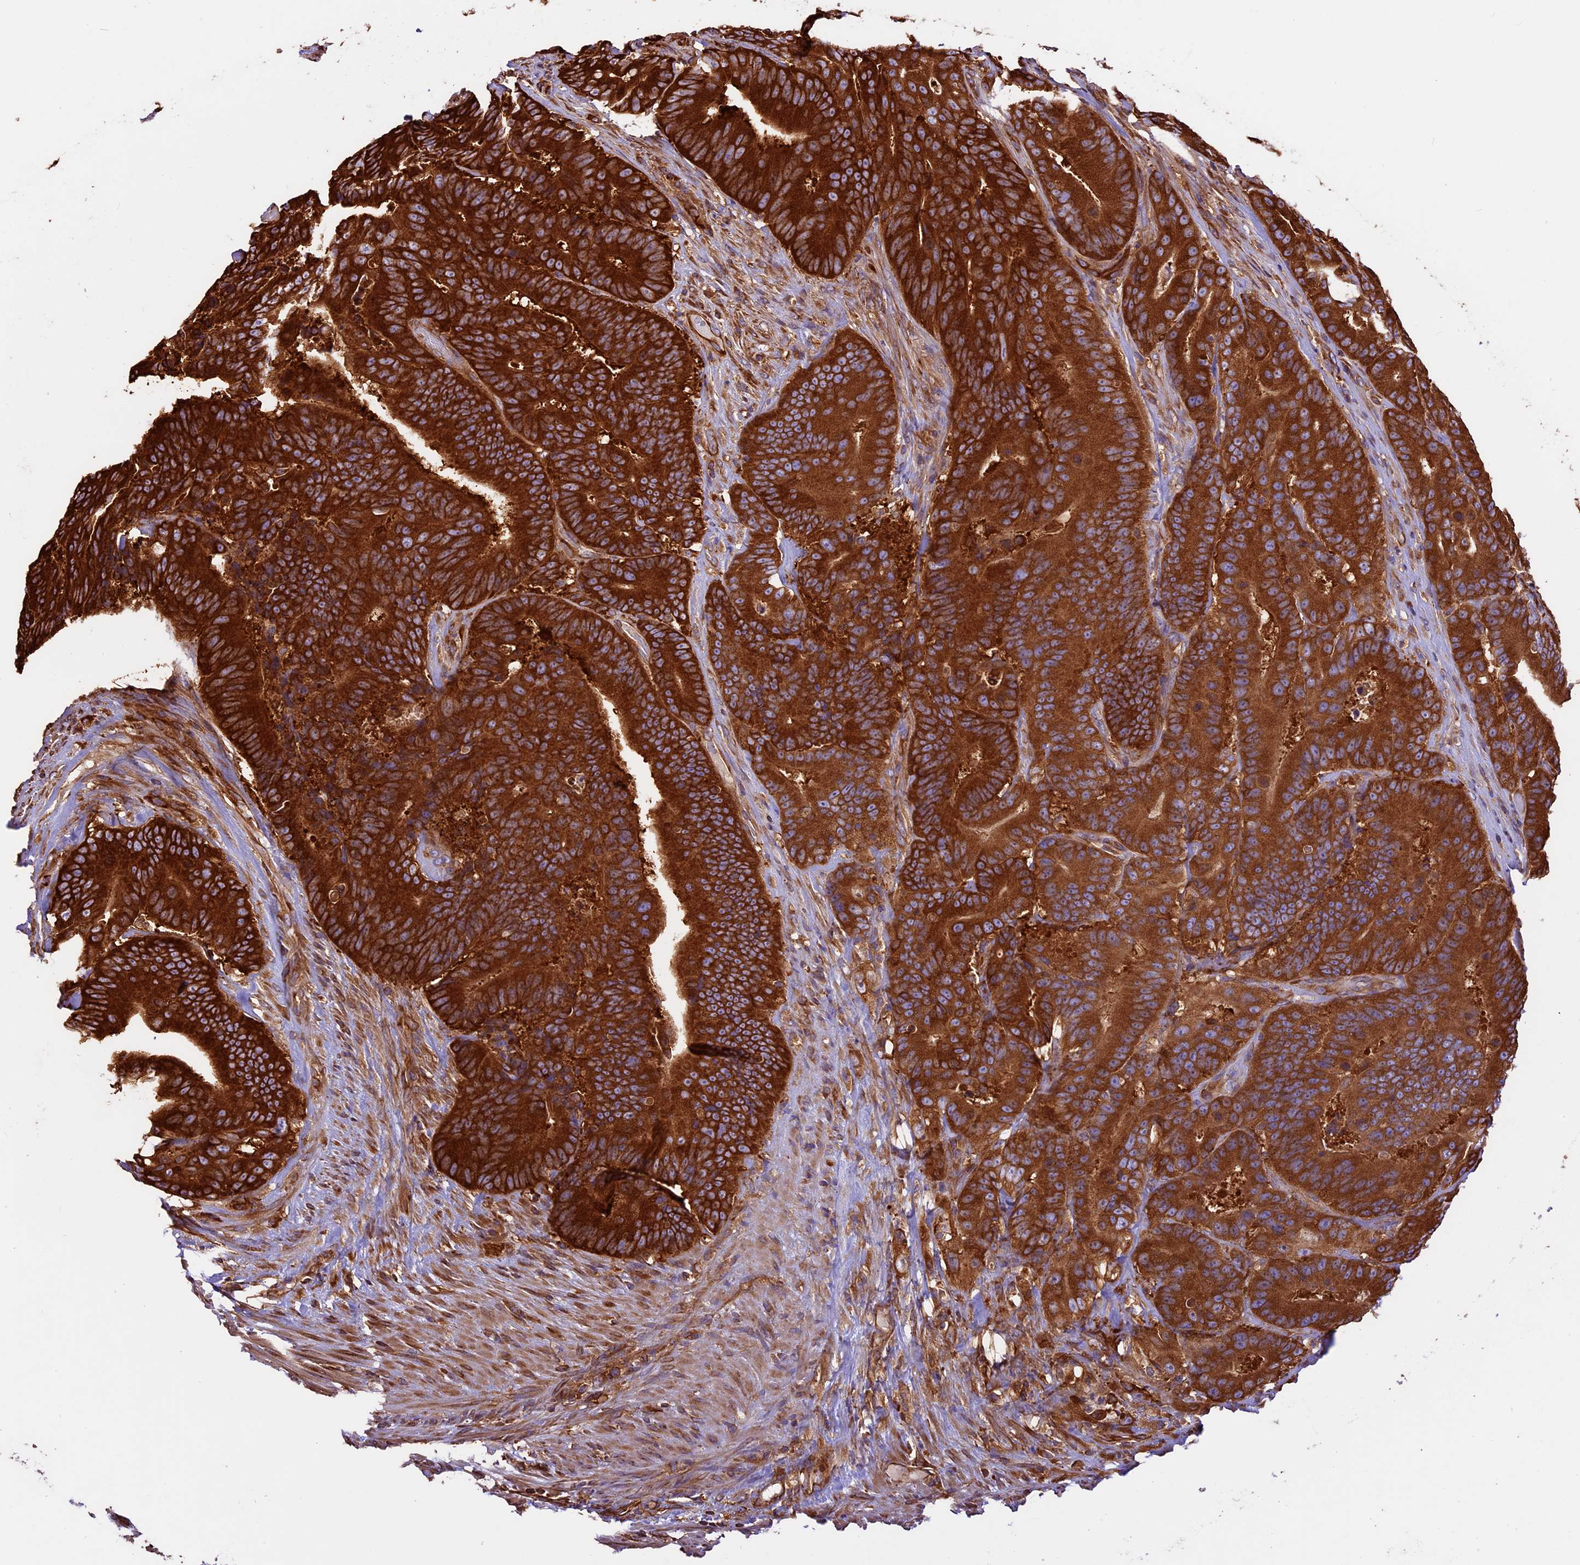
{"staining": {"intensity": "strong", "quantity": ">75%", "location": "cytoplasmic/membranous"}, "tissue": "colorectal cancer", "cell_type": "Tumor cells", "image_type": "cancer", "snomed": [{"axis": "morphology", "description": "Adenocarcinoma, NOS"}, {"axis": "topography", "description": "Colon"}], "caption": "Immunohistochemistry of colorectal cancer (adenocarcinoma) displays high levels of strong cytoplasmic/membranous staining in about >75% of tumor cells.", "gene": "KARS1", "patient": {"sex": "male", "age": 83}}